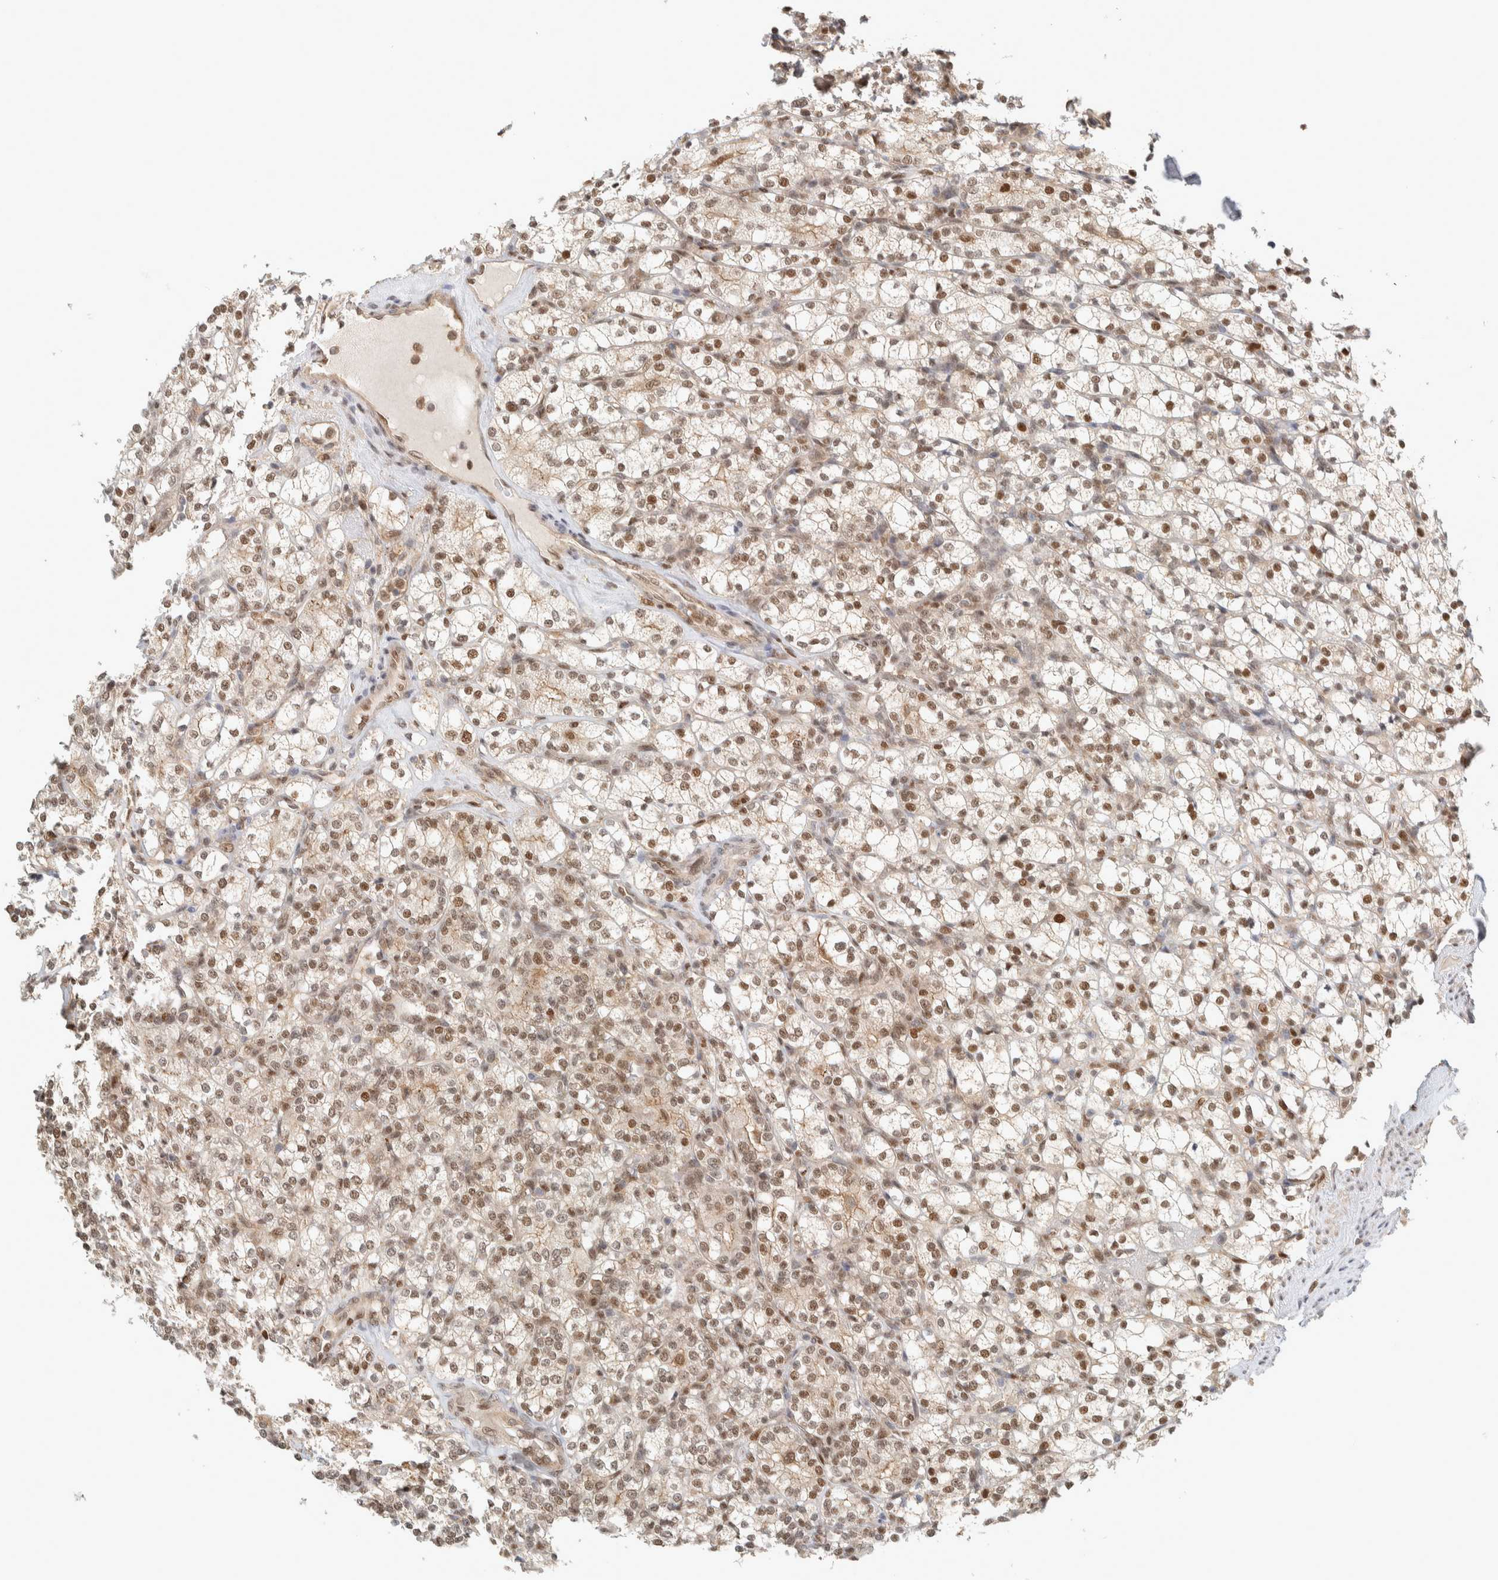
{"staining": {"intensity": "moderate", "quantity": ">75%", "location": "nuclear"}, "tissue": "renal cancer", "cell_type": "Tumor cells", "image_type": "cancer", "snomed": [{"axis": "morphology", "description": "Adenocarcinoma, NOS"}, {"axis": "topography", "description": "Kidney"}], "caption": "Protein expression analysis of renal adenocarcinoma displays moderate nuclear staining in about >75% of tumor cells.", "gene": "TFE3", "patient": {"sex": "male", "age": 77}}